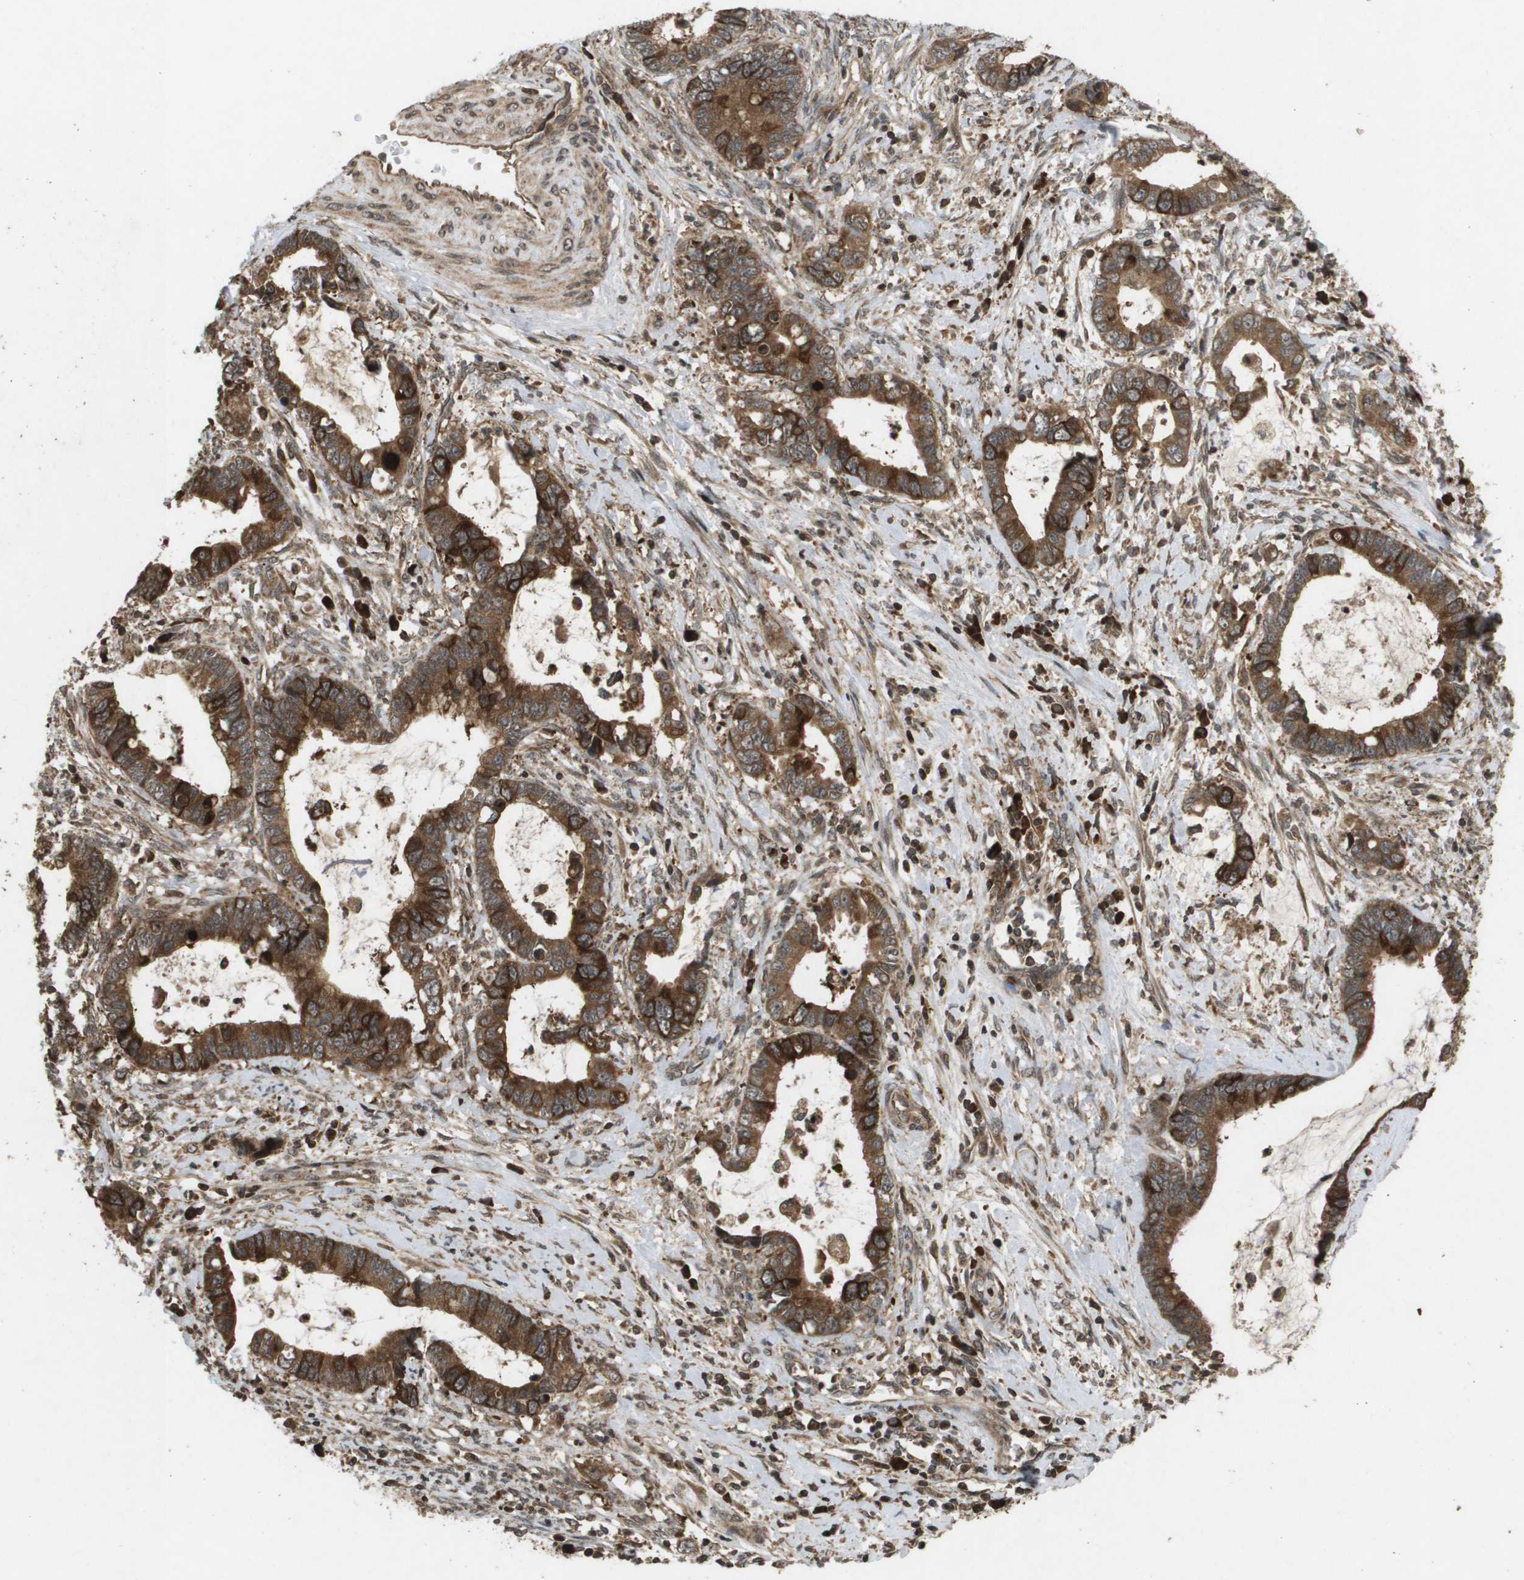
{"staining": {"intensity": "strong", "quantity": ">75%", "location": "cytoplasmic/membranous"}, "tissue": "cervical cancer", "cell_type": "Tumor cells", "image_type": "cancer", "snomed": [{"axis": "morphology", "description": "Adenocarcinoma, NOS"}, {"axis": "topography", "description": "Cervix"}], "caption": "Strong cytoplasmic/membranous expression is present in about >75% of tumor cells in cervical adenocarcinoma.", "gene": "KIF11", "patient": {"sex": "female", "age": 44}}